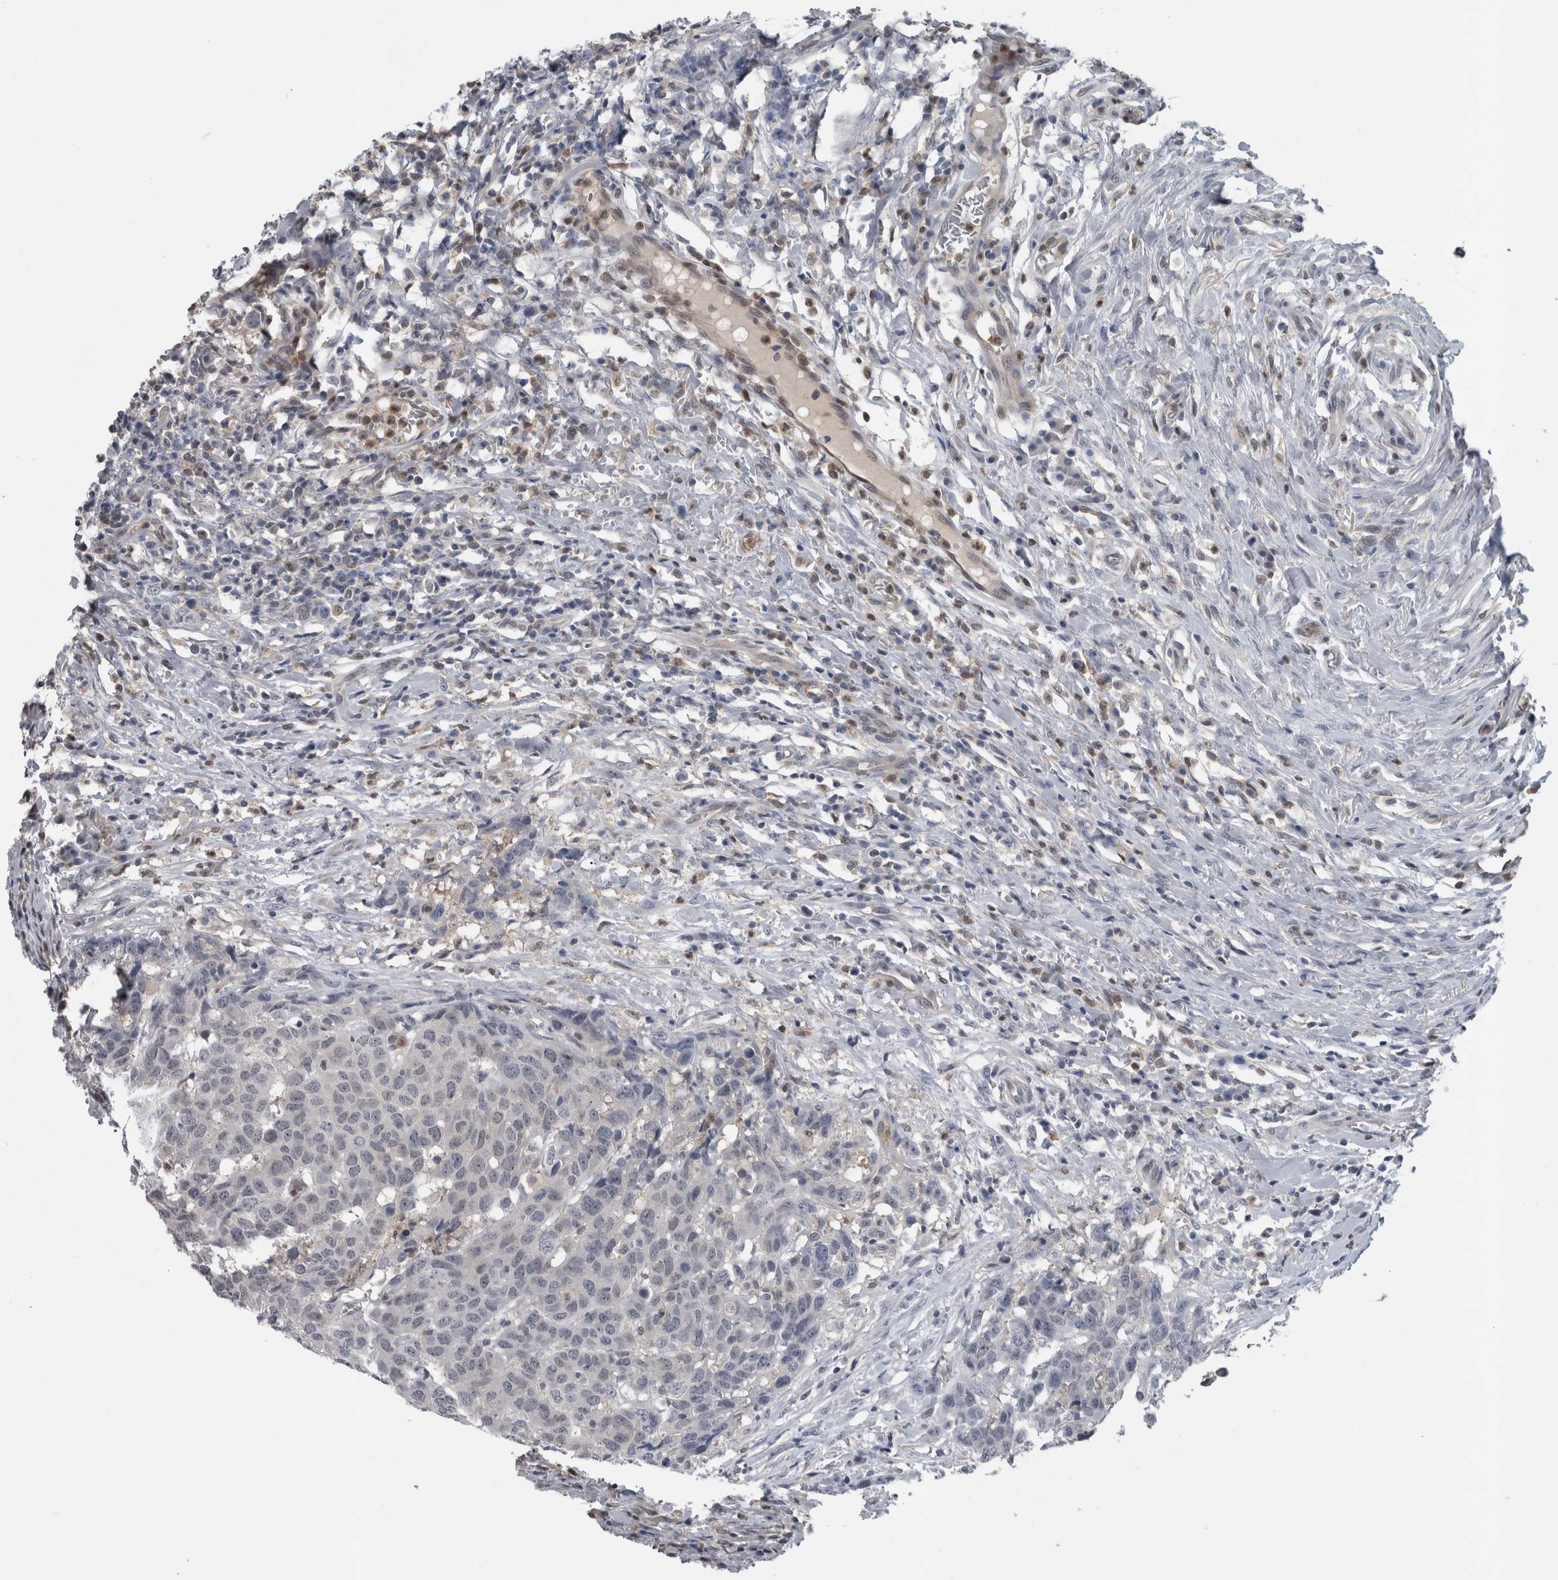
{"staining": {"intensity": "negative", "quantity": "none", "location": "none"}, "tissue": "head and neck cancer", "cell_type": "Tumor cells", "image_type": "cancer", "snomed": [{"axis": "morphology", "description": "Squamous cell carcinoma, NOS"}, {"axis": "topography", "description": "Head-Neck"}], "caption": "An image of human head and neck cancer (squamous cell carcinoma) is negative for staining in tumor cells.", "gene": "NAPRT", "patient": {"sex": "male", "age": 66}}